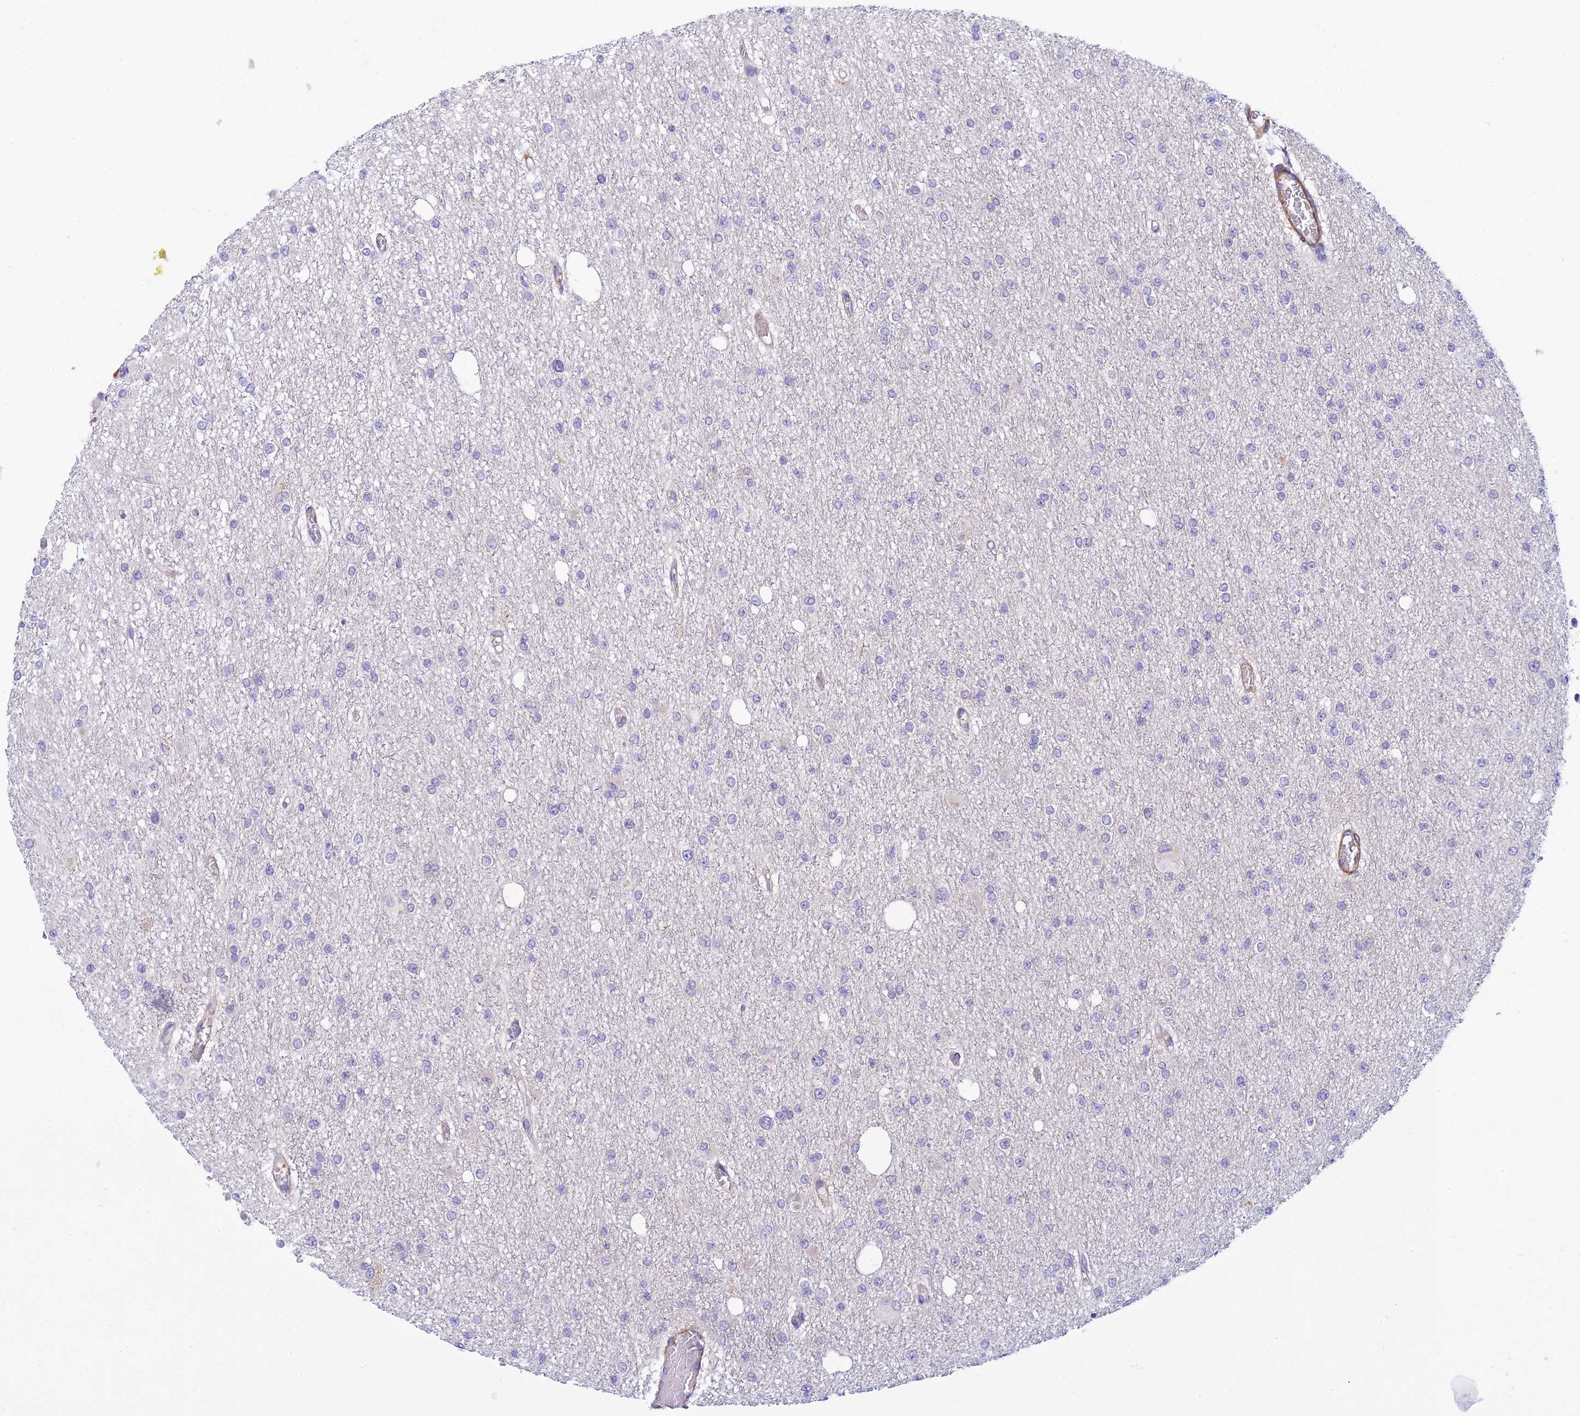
{"staining": {"intensity": "negative", "quantity": "none", "location": "none"}, "tissue": "glioma", "cell_type": "Tumor cells", "image_type": "cancer", "snomed": [{"axis": "morphology", "description": "Glioma, malignant, Low grade"}, {"axis": "topography", "description": "Brain"}], "caption": "Tumor cells are negative for protein expression in human glioma. (Immunohistochemistry, brightfield microscopy, high magnification).", "gene": "FBXW4", "patient": {"sex": "female", "age": 22}}